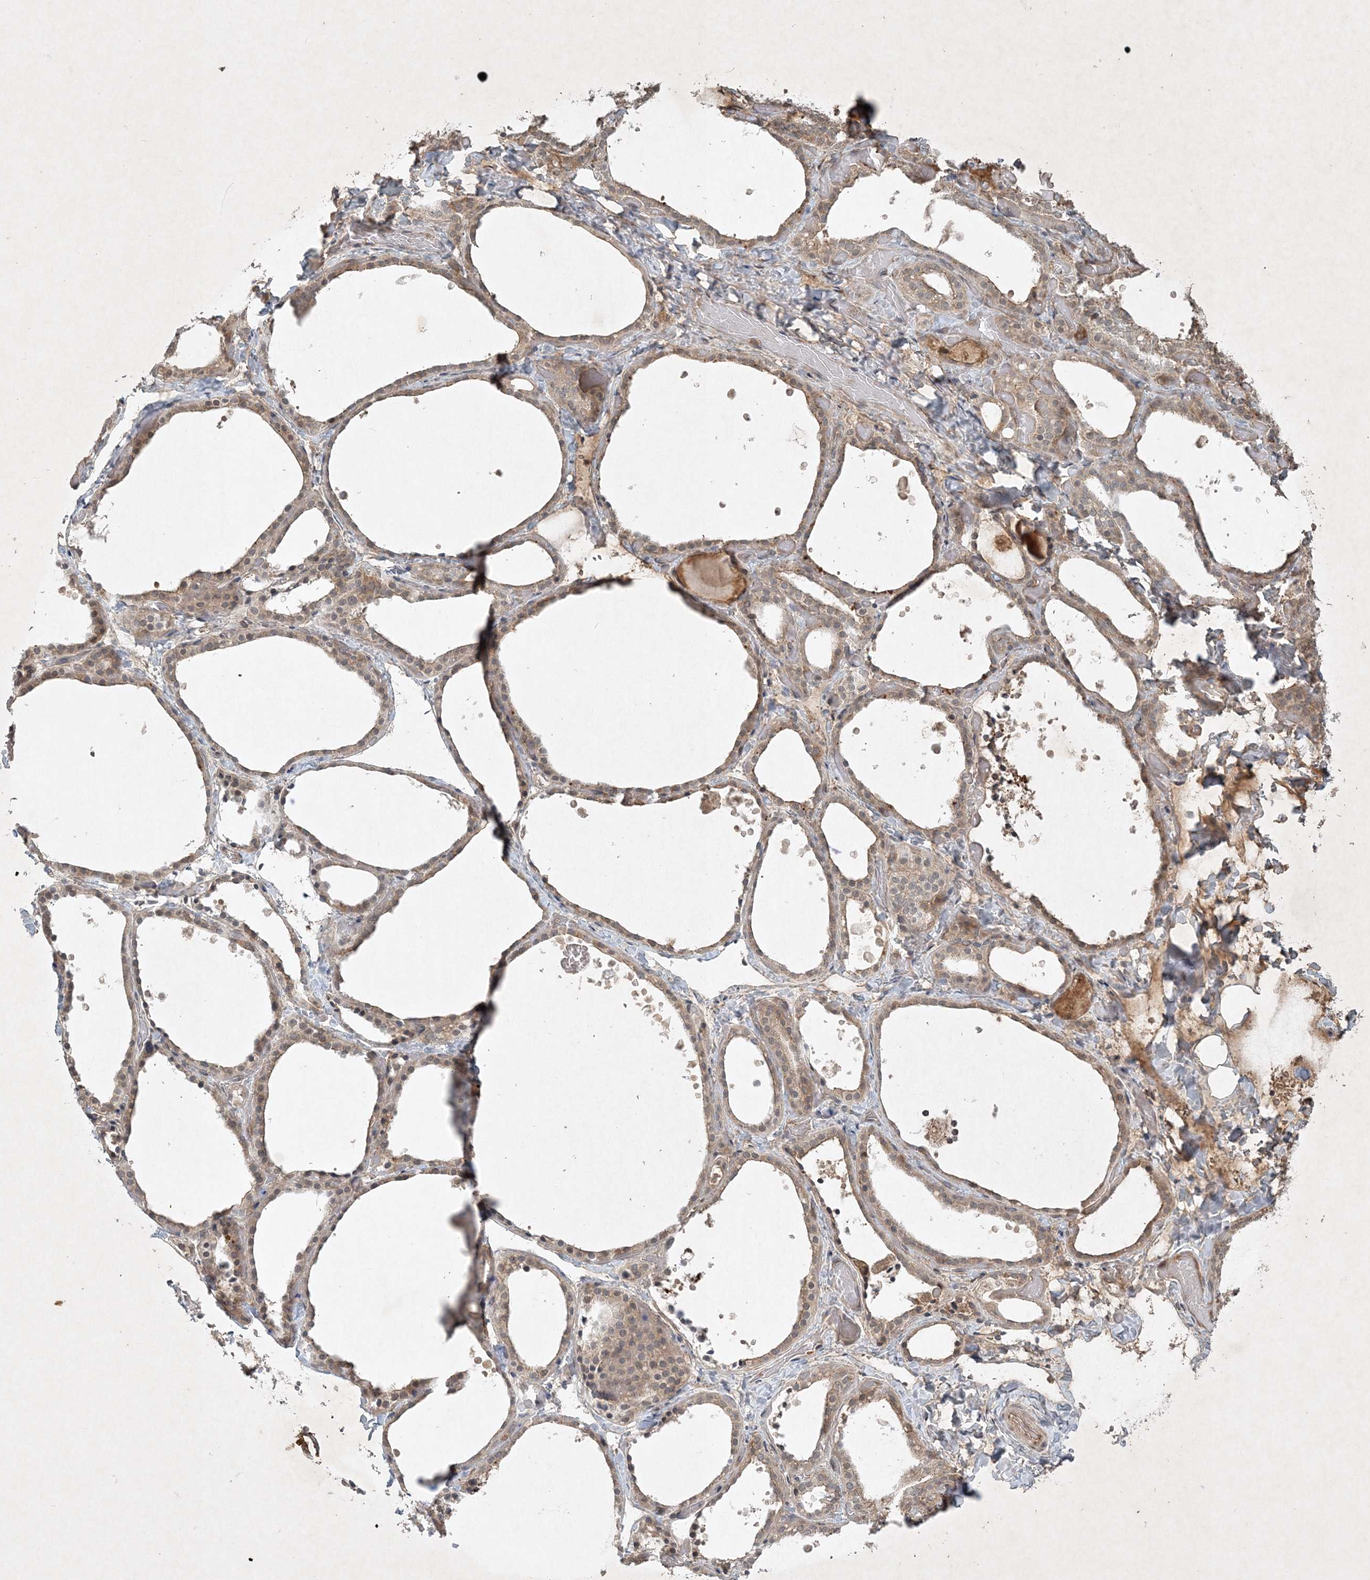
{"staining": {"intensity": "weak", "quantity": "25%-75%", "location": "cytoplasmic/membranous"}, "tissue": "thyroid gland", "cell_type": "Glandular cells", "image_type": "normal", "snomed": [{"axis": "morphology", "description": "Normal tissue, NOS"}, {"axis": "topography", "description": "Thyroid gland"}], "caption": "Glandular cells reveal low levels of weak cytoplasmic/membranous positivity in approximately 25%-75% of cells in benign thyroid gland. (IHC, brightfield microscopy, high magnification).", "gene": "TNFAIP6", "patient": {"sex": "female", "age": 44}}